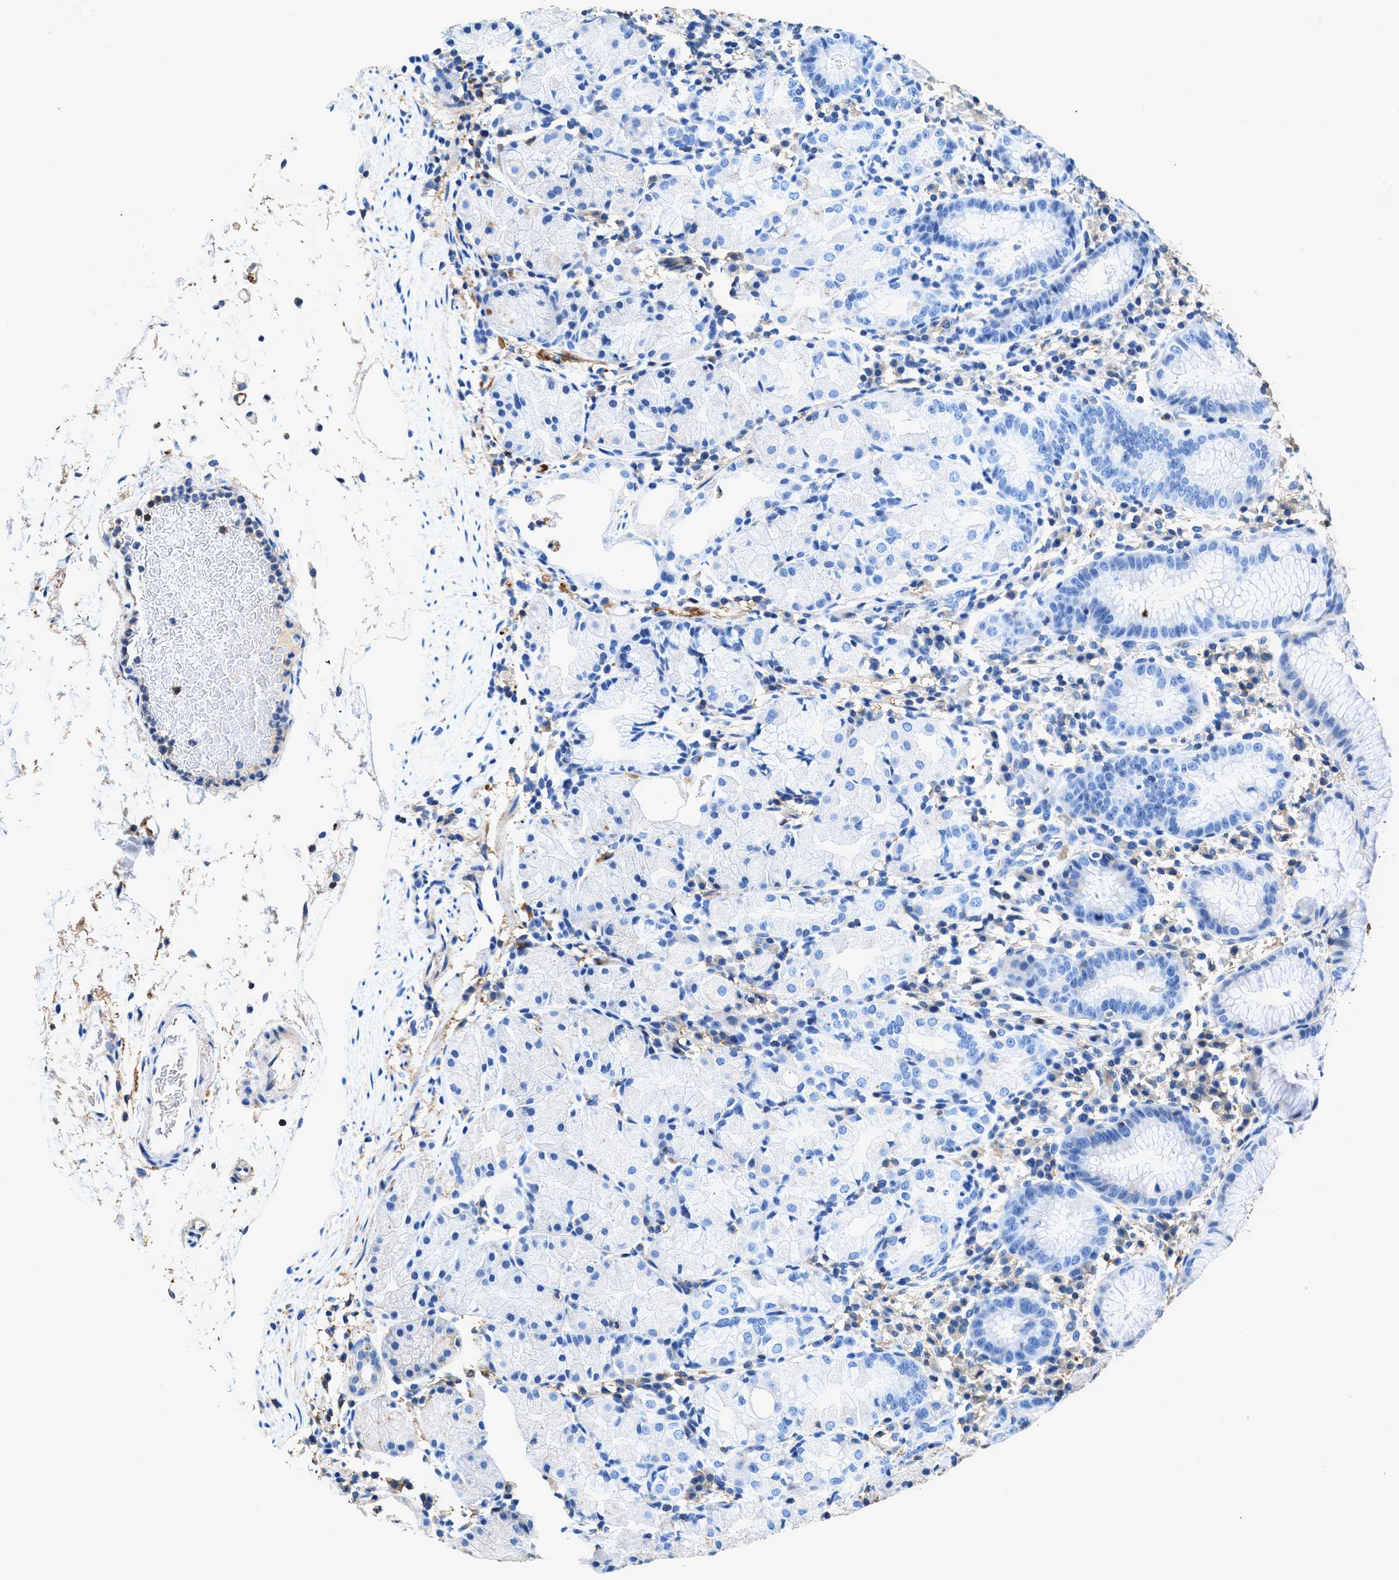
{"staining": {"intensity": "negative", "quantity": "none", "location": "none"}, "tissue": "stomach", "cell_type": "Glandular cells", "image_type": "normal", "snomed": [{"axis": "morphology", "description": "Normal tissue, NOS"}, {"axis": "topography", "description": "Stomach"}, {"axis": "topography", "description": "Stomach, lower"}], "caption": "Immunohistochemistry image of normal human stomach stained for a protein (brown), which shows no staining in glandular cells.", "gene": "KCNQ4", "patient": {"sex": "female", "age": 75}}